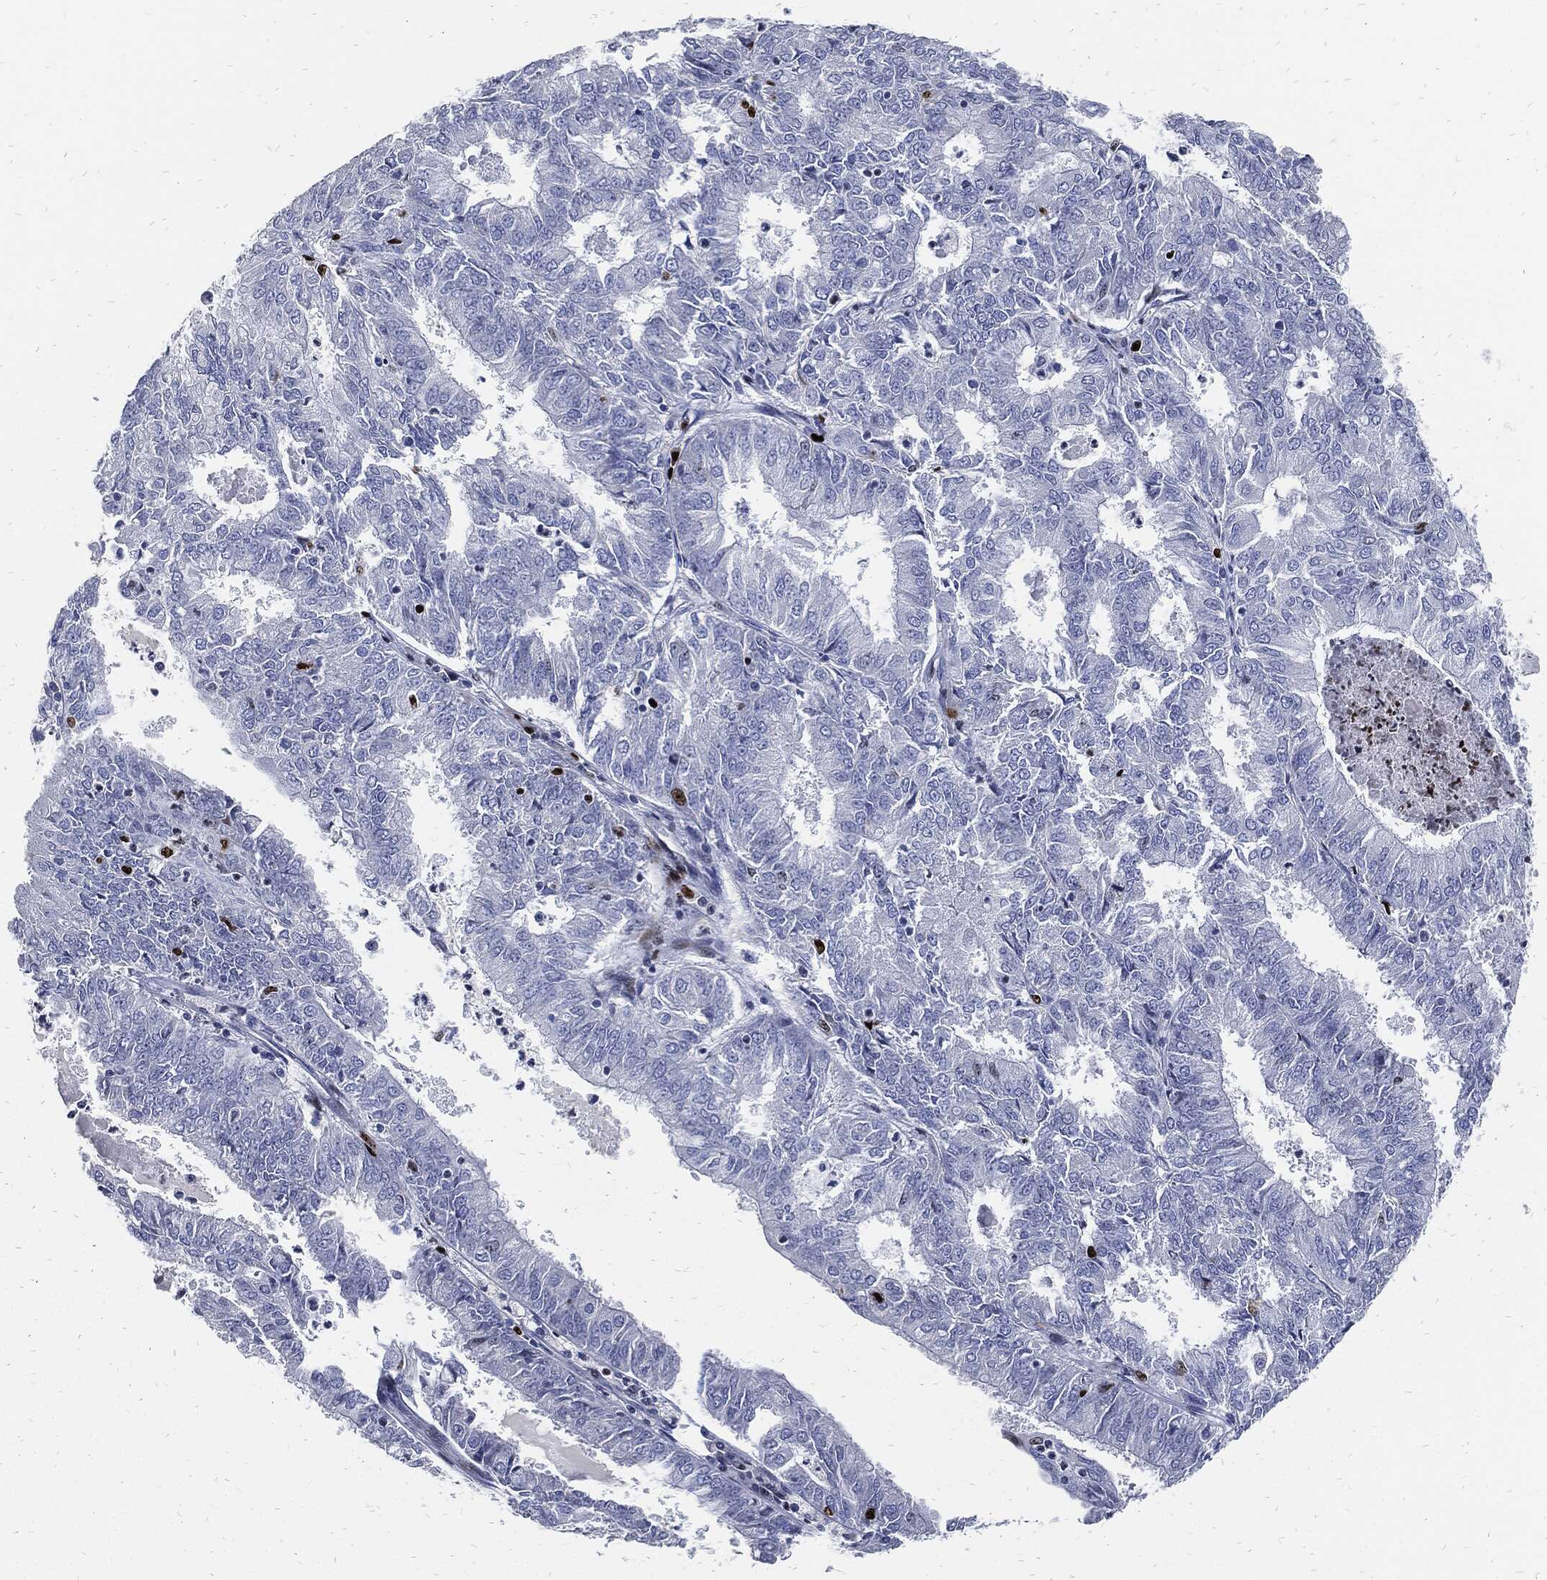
{"staining": {"intensity": "negative", "quantity": "none", "location": "none"}, "tissue": "endometrial cancer", "cell_type": "Tumor cells", "image_type": "cancer", "snomed": [{"axis": "morphology", "description": "Adenocarcinoma, NOS"}, {"axis": "topography", "description": "Endometrium"}], "caption": "Tumor cells show no significant positivity in endometrial adenocarcinoma. (Stains: DAB immunohistochemistry with hematoxylin counter stain, Microscopy: brightfield microscopy at high magnification).", "gene": "MKI67", "patient": {"sex": "female", "age": 57}}